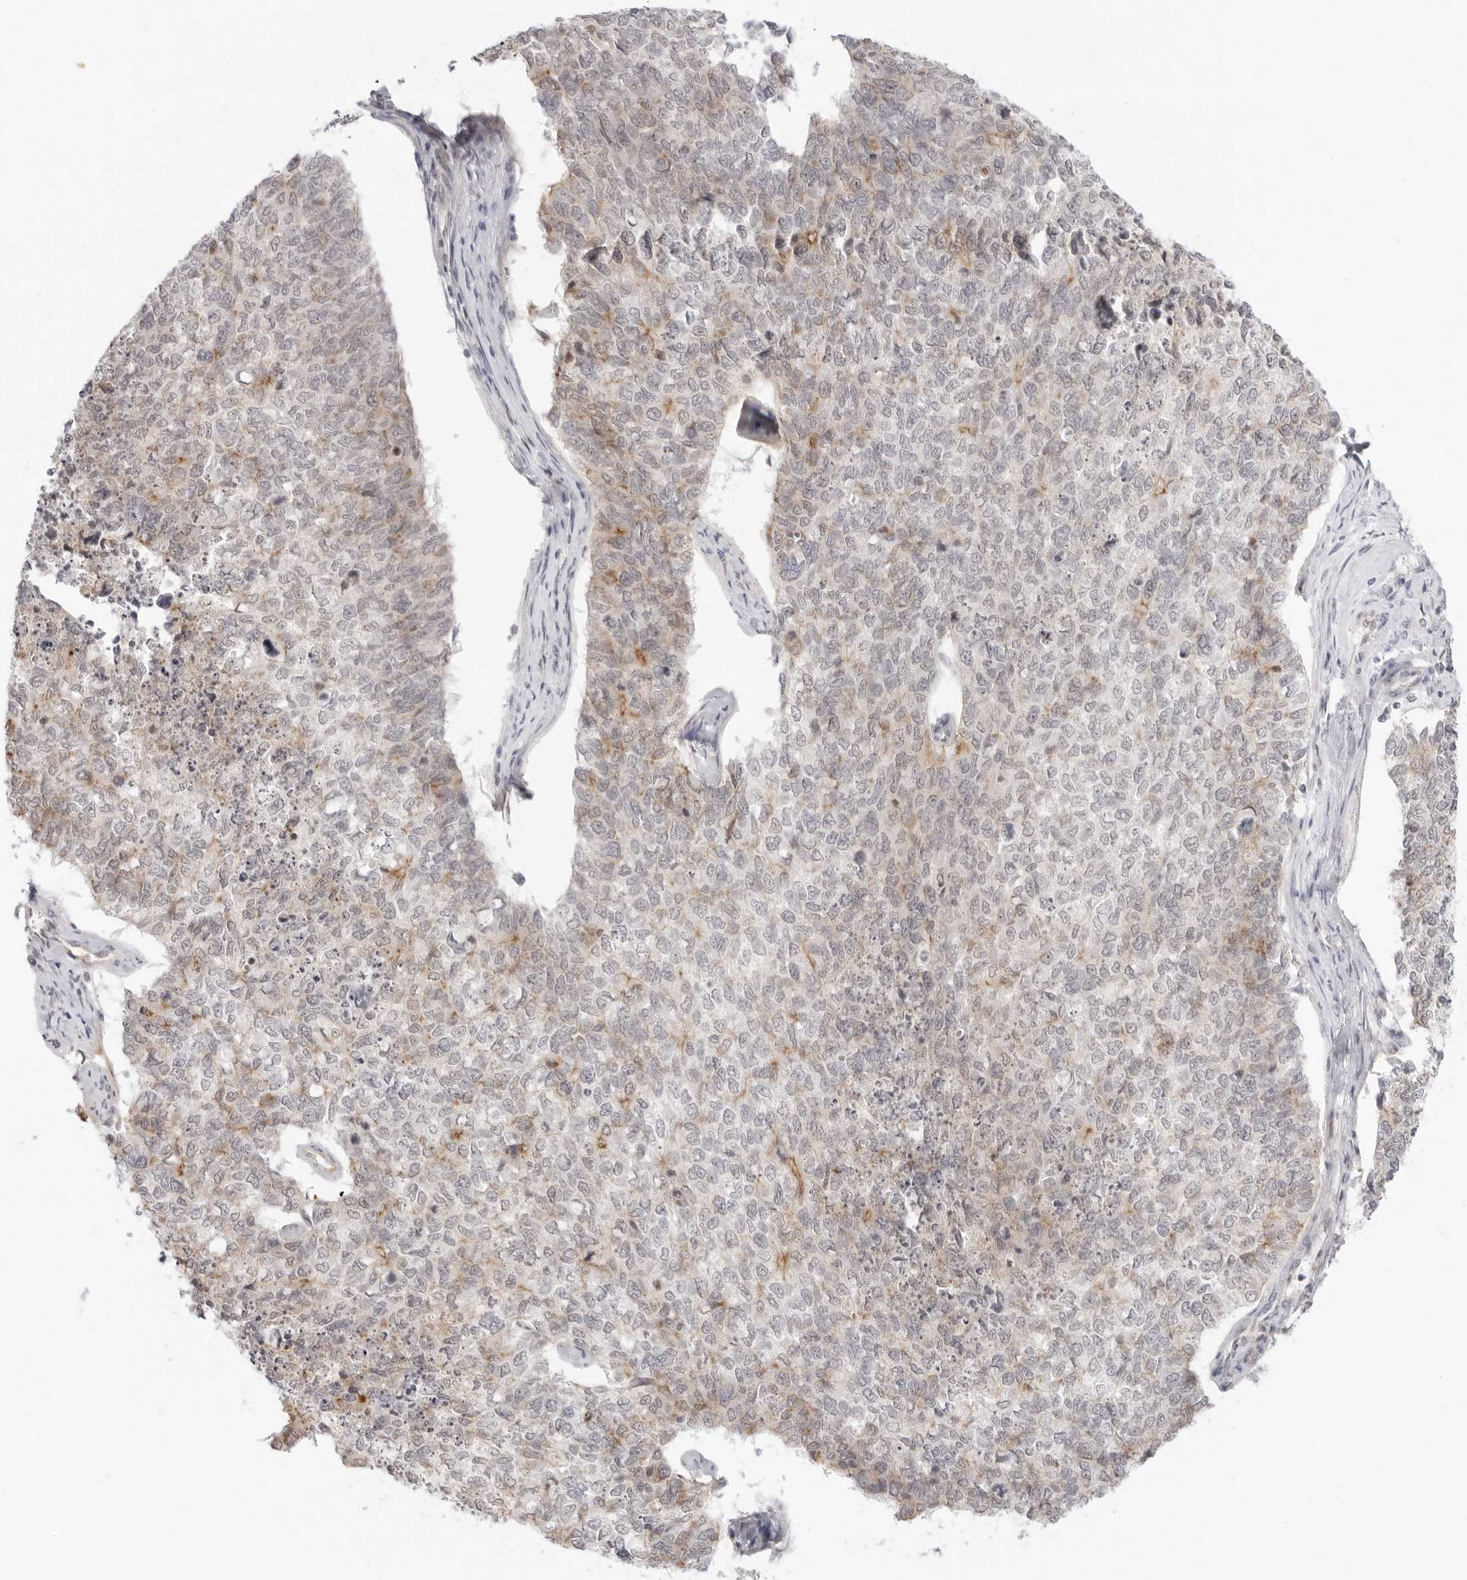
{"staining": {"intensity": "moderate", "quantity": "<25%", "location": "cytoplasmic/membranous"}, "tissue": "cervical cancer", "cell_type": "Tumor cells", "image_type": "cancer", "snomed": [{"axis": "morphology", "description": "Squamous cell carcinoma, NOS"}, {"axis": "topography", "description": "Cervix"}], "caption": "Cervical cancer (squamous cell carcinoma) was stained to show a protein in brown. There is low levels of moderate cytoplasmic/membranous expression in about <25% of tumor cells.", "gene": "TRAPPC3", "patient": {"sex": "female", "age": 63}}